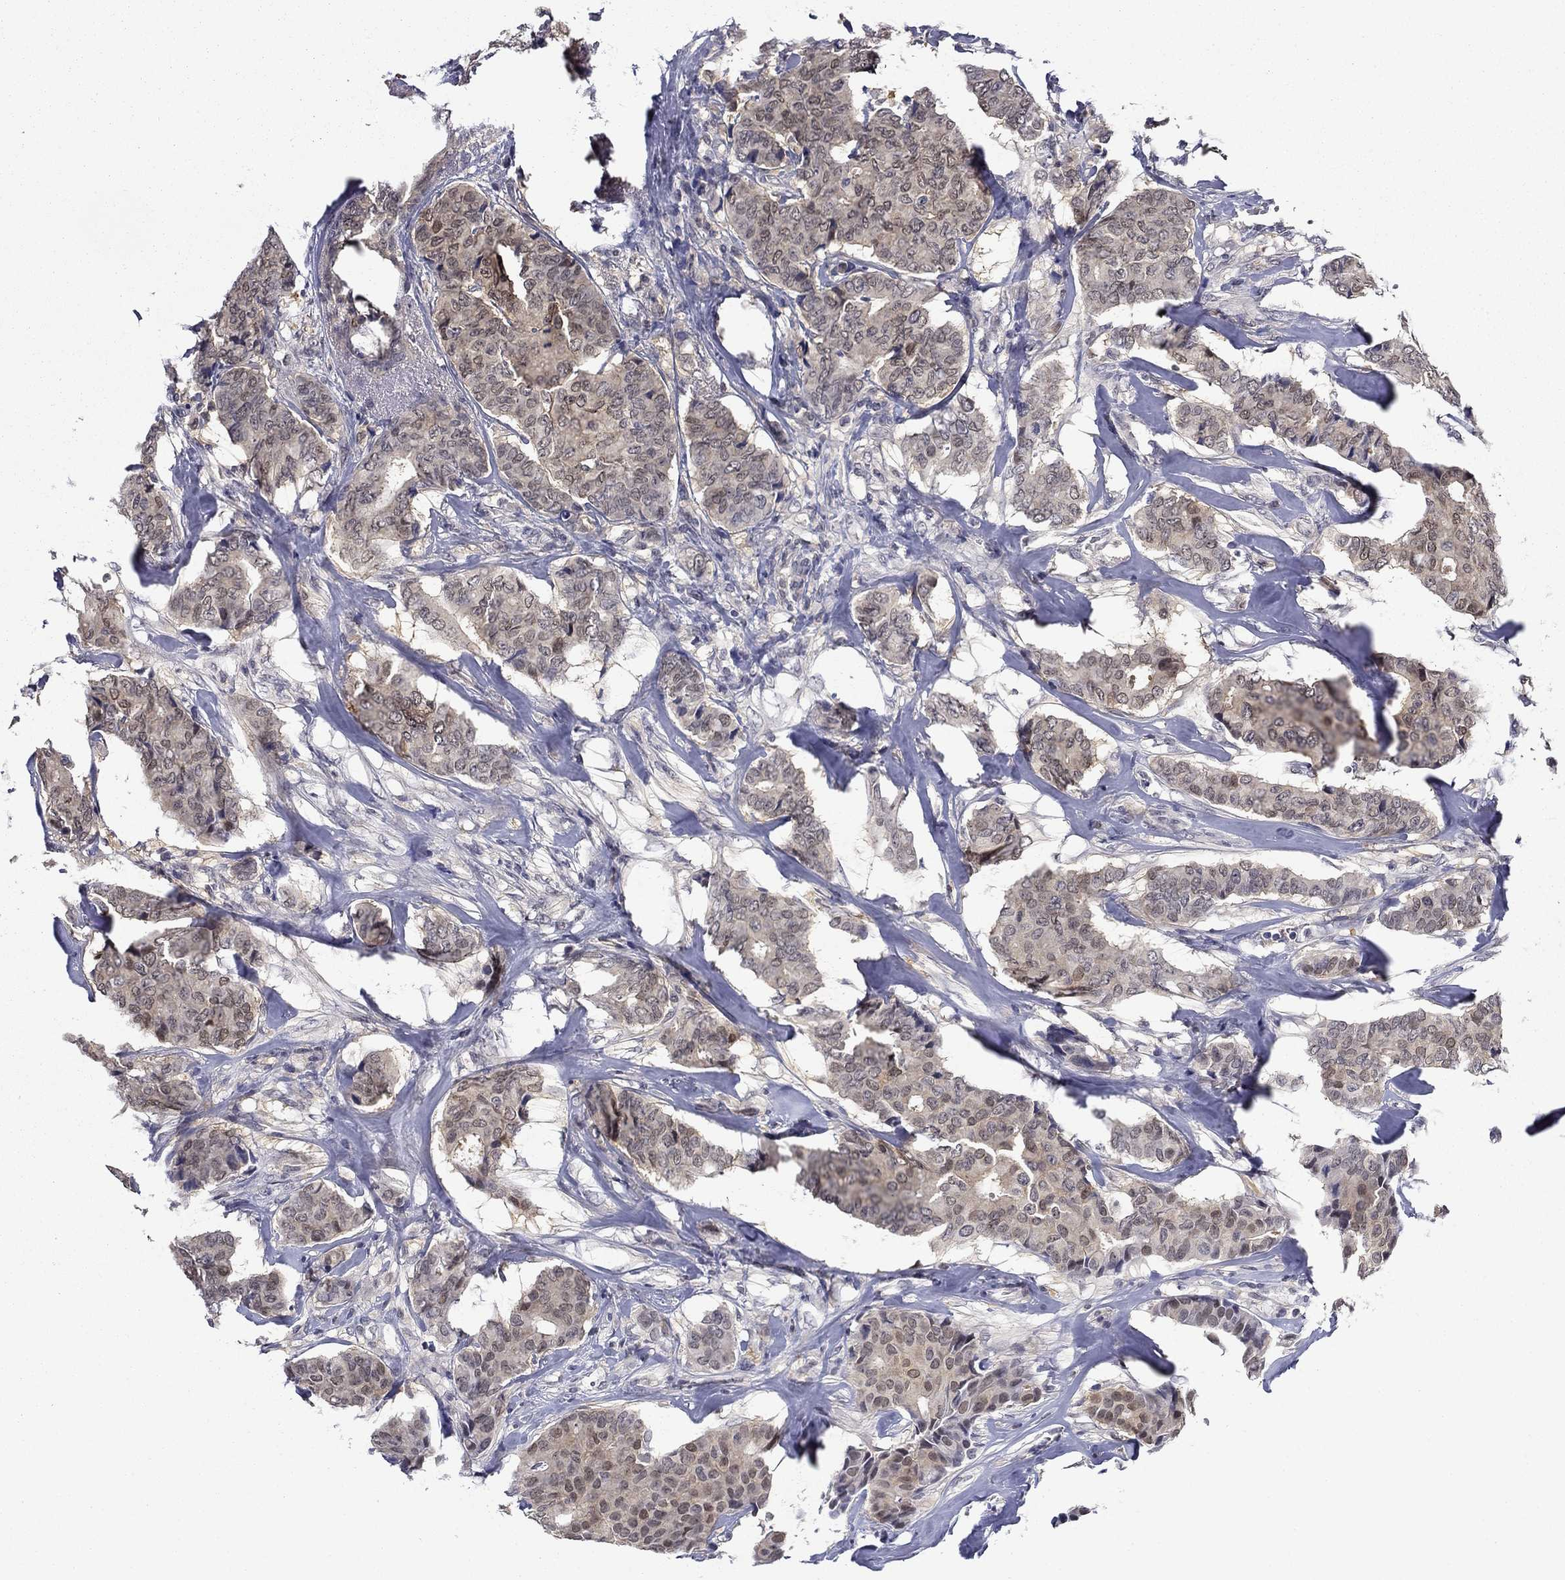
{"staining": {"intensity": "negative", "quantity": "none", "location": "none"}, "tissue": "breast cancer", "cell_type": "Tumor cells", "image_type": "cancer", "snomed": [{"axis": "morphology", "description": "Duct carcinoma"}, {"axis": "topography", "description": "Breast"}], "caption": "There is no significant expression in tumor cells of breast cancer (infiltrating ductal carcinoma).", "gene": "DDTL", "patient": {"sex": "female", "age": 75}}